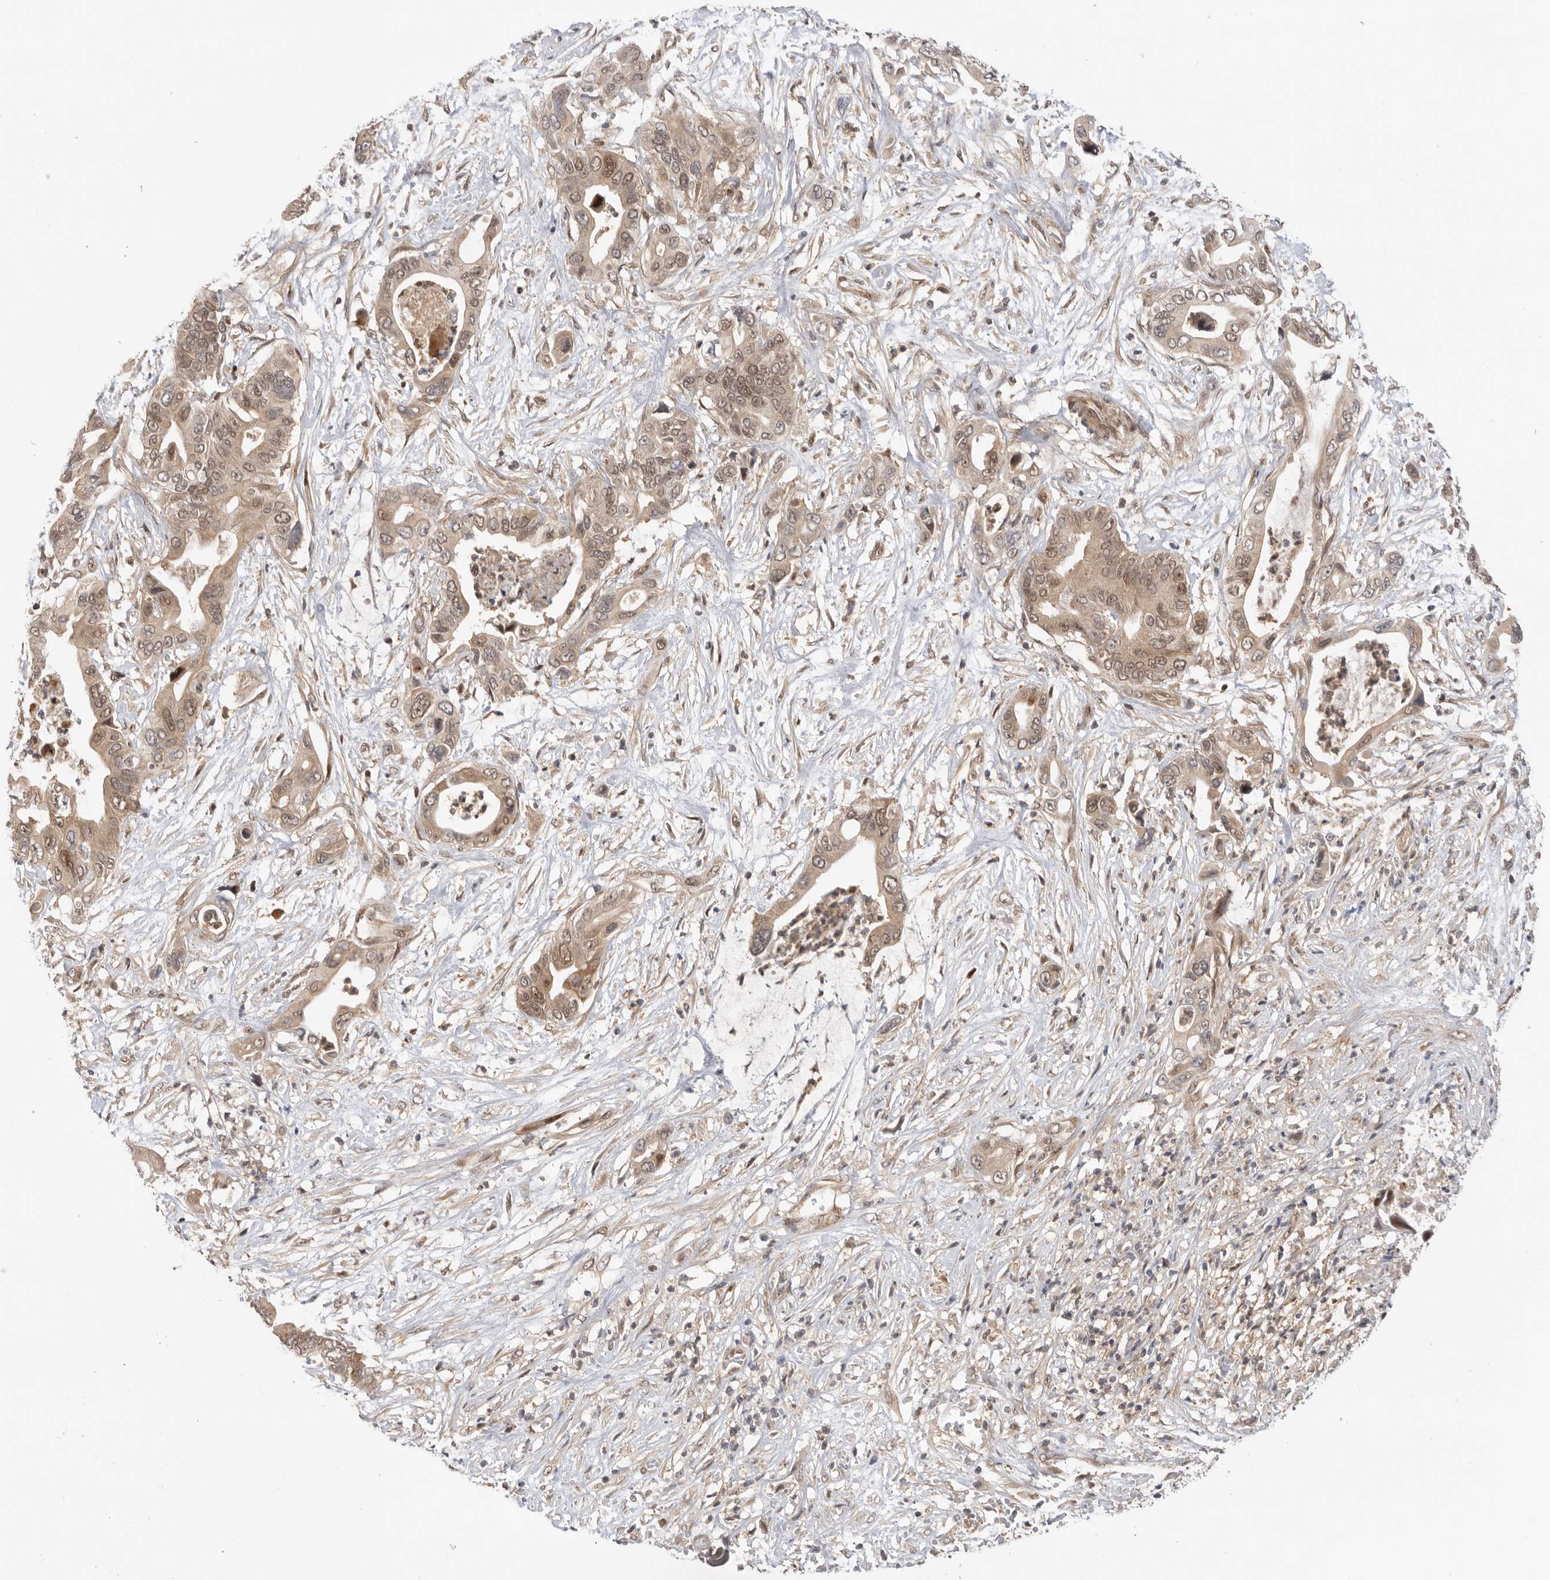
{"staining": {"intensity": "weak", "quantity": ">75%", "location": "cytoplasmic/membranous,nuclear"}, "tissue": "pancreatic cancer", "cell_type": "Tumor cells", "image_type": "cancer", "snomed": [{"axis": "morphology", "description": "Adenocarcinoma, NOS"}, {"axis": "topography", "description": "Pancreas"}], "caption": "Protein staining of pancreatic adenocarcinoma tissue displays weak cytoplasmic/membranous and nuclear staining in about >75% of tumor cells. The staining is performed using DAB (3,3'-diaminobenzidine) brown chromogen to label protein expression. The nuclei are counter-stained blue using hematoxylin.", "gene": "DCAF8", "patient": {"sex": "male", "age": 66}}